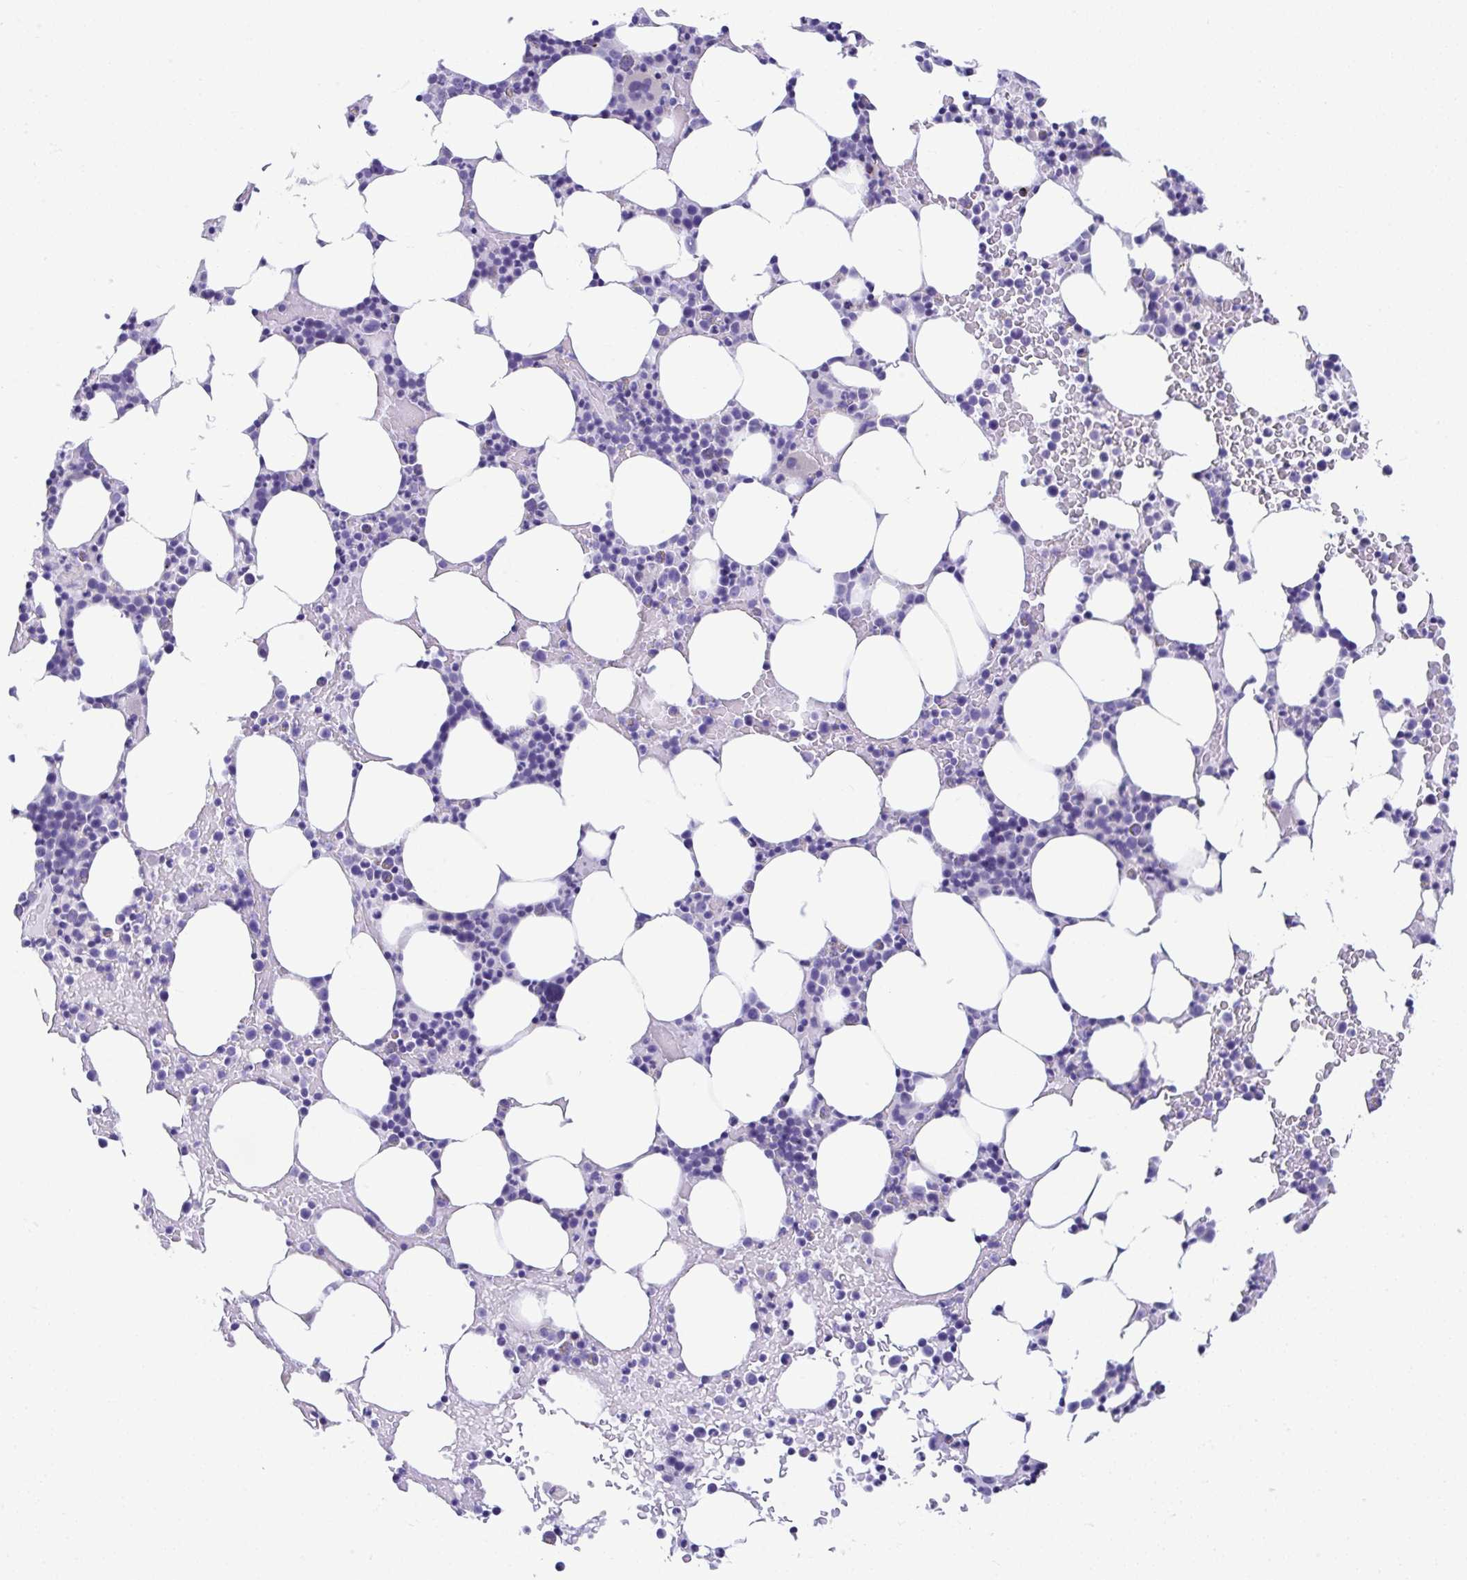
{"staining": {"intensity": "negative", "quantity": "none", "location": "none"}, "tissue": "bone marrow", "cell_type": "Hematopoietic cells", "image_type": "normal", "snomed": [{"axis": "morphology", "description": "Normal tissue, NOS"}, {"axis": "topography", "description": "Bone marrow"}], "caption": "The IHC histopathology image has no significant staining in hematopoietic cells of bone marrow.", "gene": "ISL1", "patient": {"sex": "female", "age": 62}}